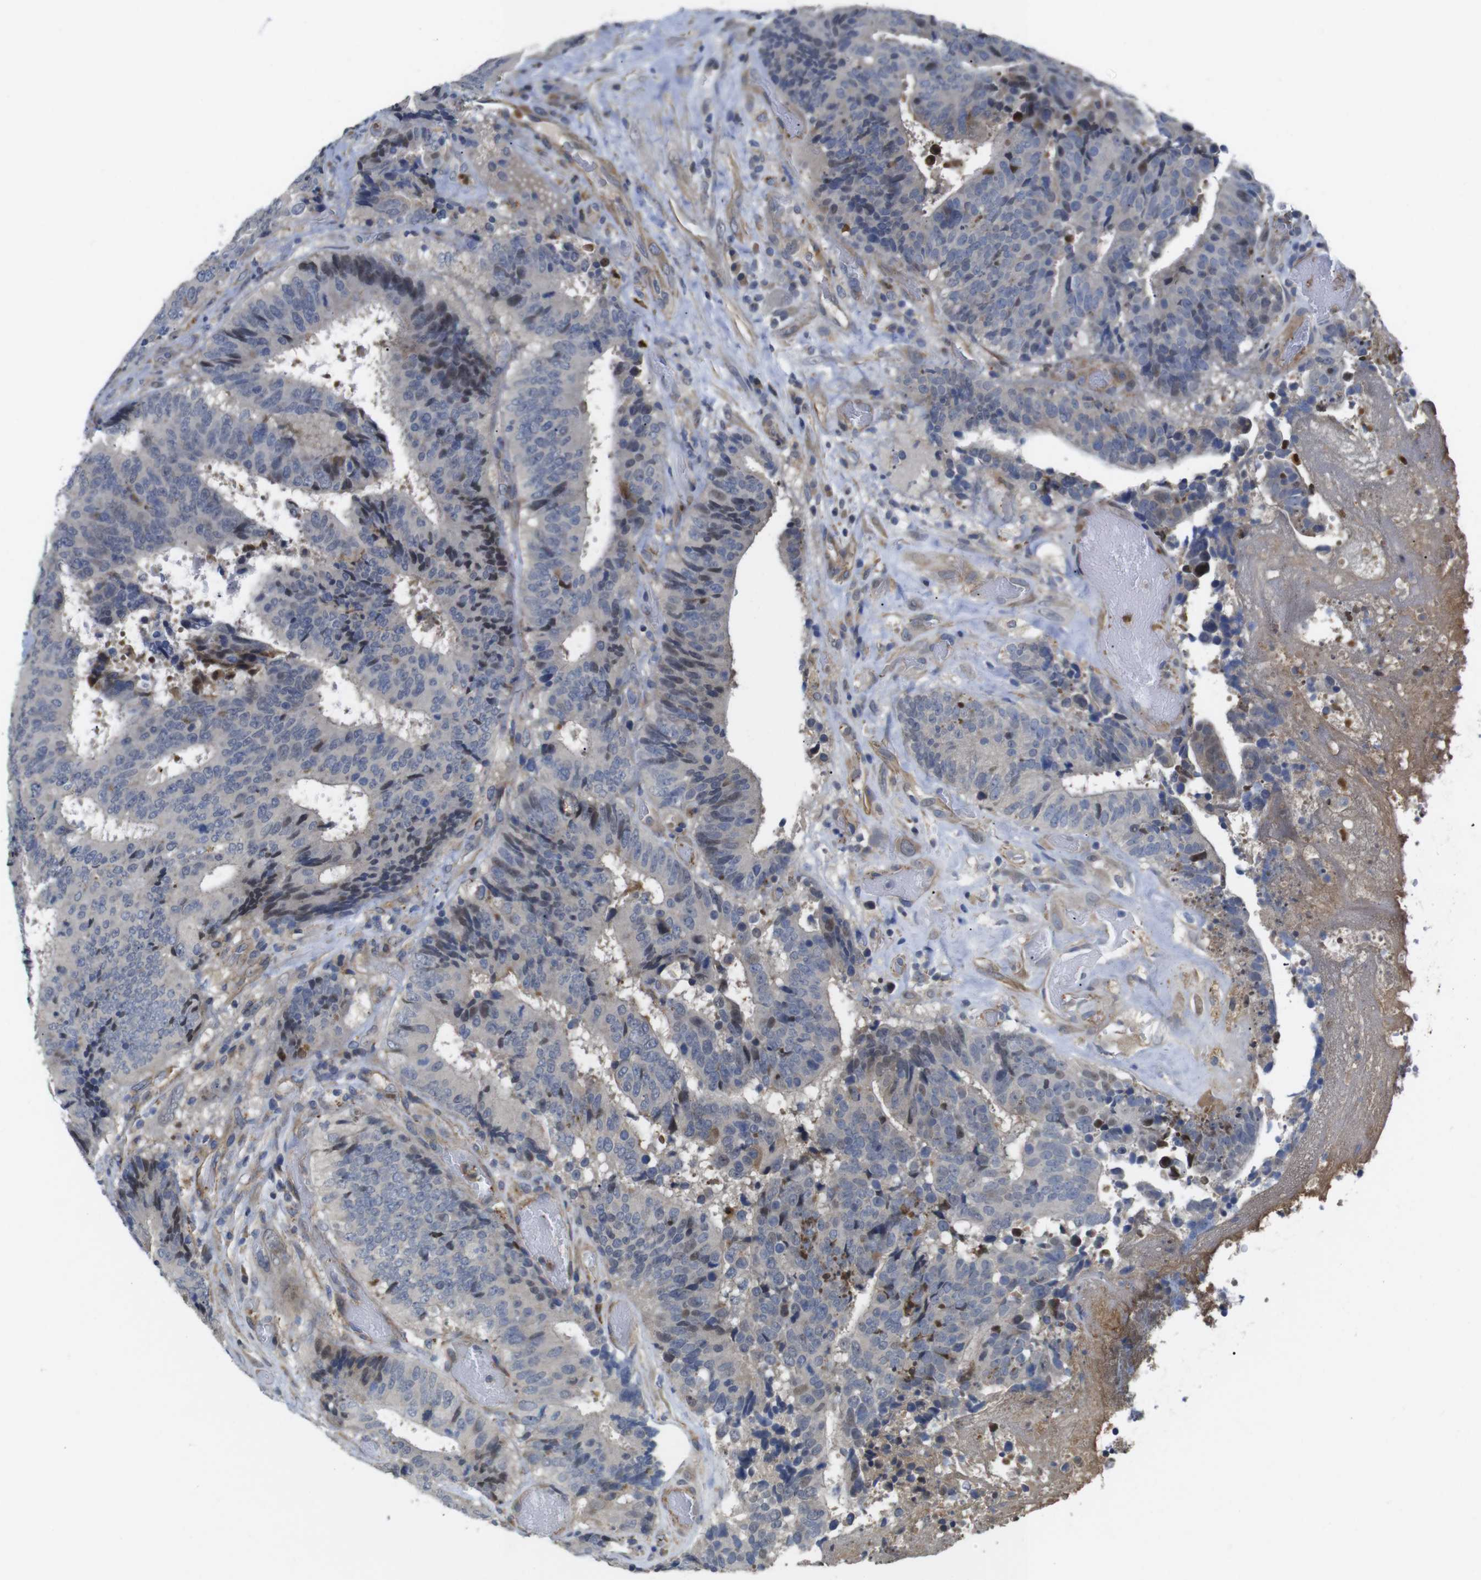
{"staining": {"intensity": "weak", "quantity": "<25%", "location": "nuclear"}, "tissue": "colorectal cancer", "cell_type": "Tumor cells", "image_type": "cancer", "snomed": [{"axis": "morphology", "description": "Adenocarcinoma, NOS"}, {"axis": "topography", "description": "Rectum"}], "caption": "Immunohistochemical staining of human colorectal cancer (adenocarcinoma) displays no significant positivity in tumor cells.", "gene": "FNTA", "patient": {"sex": "male", "age": 72}}